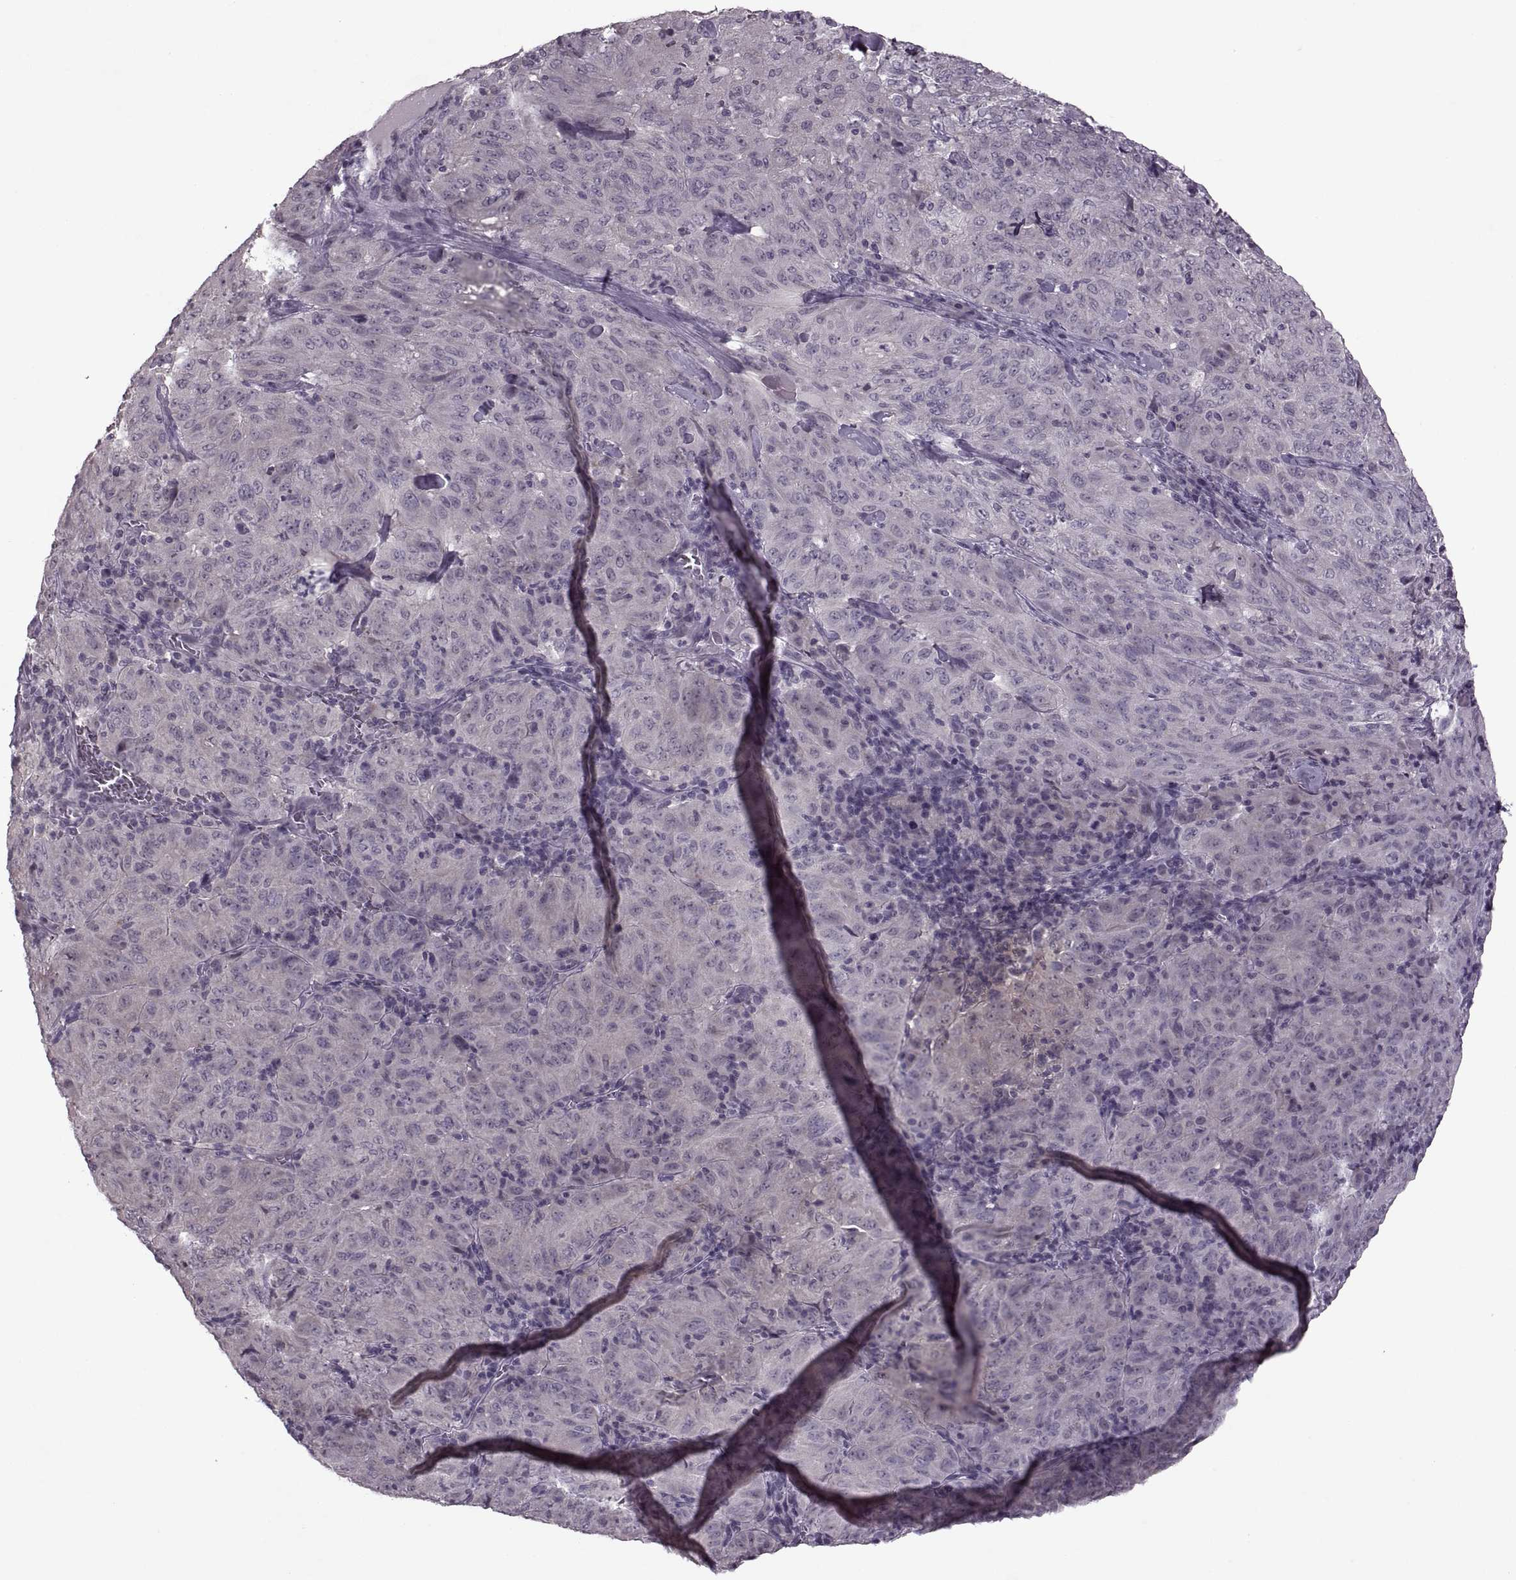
{"staining": {"intensity": "negative", "quantity": "none", "location": "none"}, "tissue": "pancreatic cancer", "cell_type": "Tumor cells", "image_type": "cancer", "snomed": [{"axis": "morphology", "description": "Adenocarcinoma, NOS"}, {"axis": "topography", "description": "Pancreas"}], "caption": "Immunohistochemical staining of pancreatic cancer shows no significant expression in tumor cells.", "gene": "MGAT4D", "patient": {"sex": "male", "age": 63}}